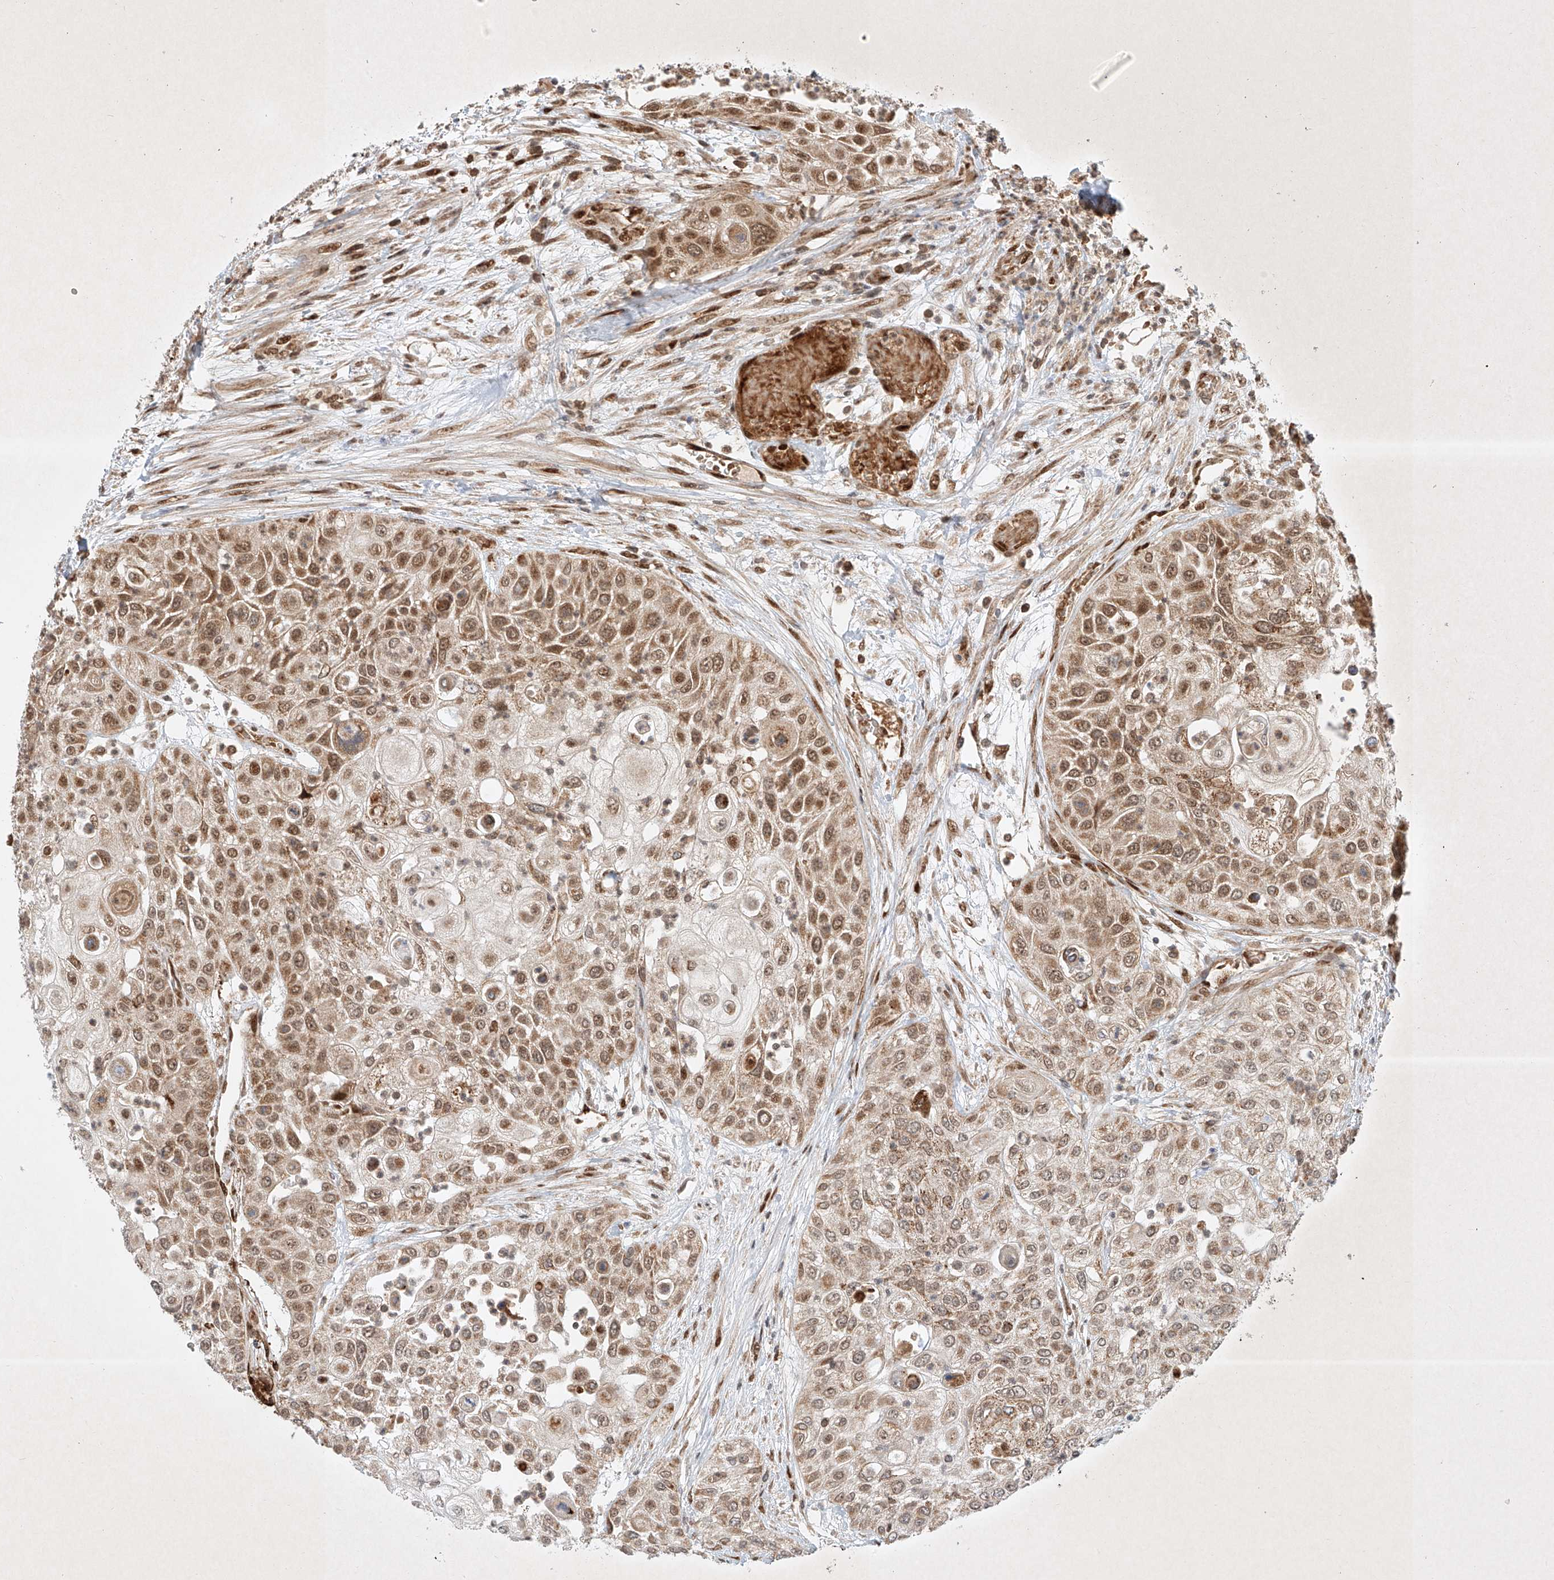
{"staining": {"intensity": "moderate", "quantity": ">75%", "location": "cytoplasmic/membranous,nuclear"}, "tissue": "urothelial cancer", "cell_type": "Tumor cells", "image_type": "cancer", "snomed": [{"axis": "morphology", "description": "Urothelial carcinoma, High grade"}, {"axis": "topography", "description": "Urinary bladder"}], "caption": "High-grade urothelial carcinoma was stained to show a protein in brown. There is medium levels of moderate cytoplasmic/membranous and nuclear staining in approximately >75% of tumor cells.", "gene": "EPG5", "patient": {"sex": "female", "age": 79}}